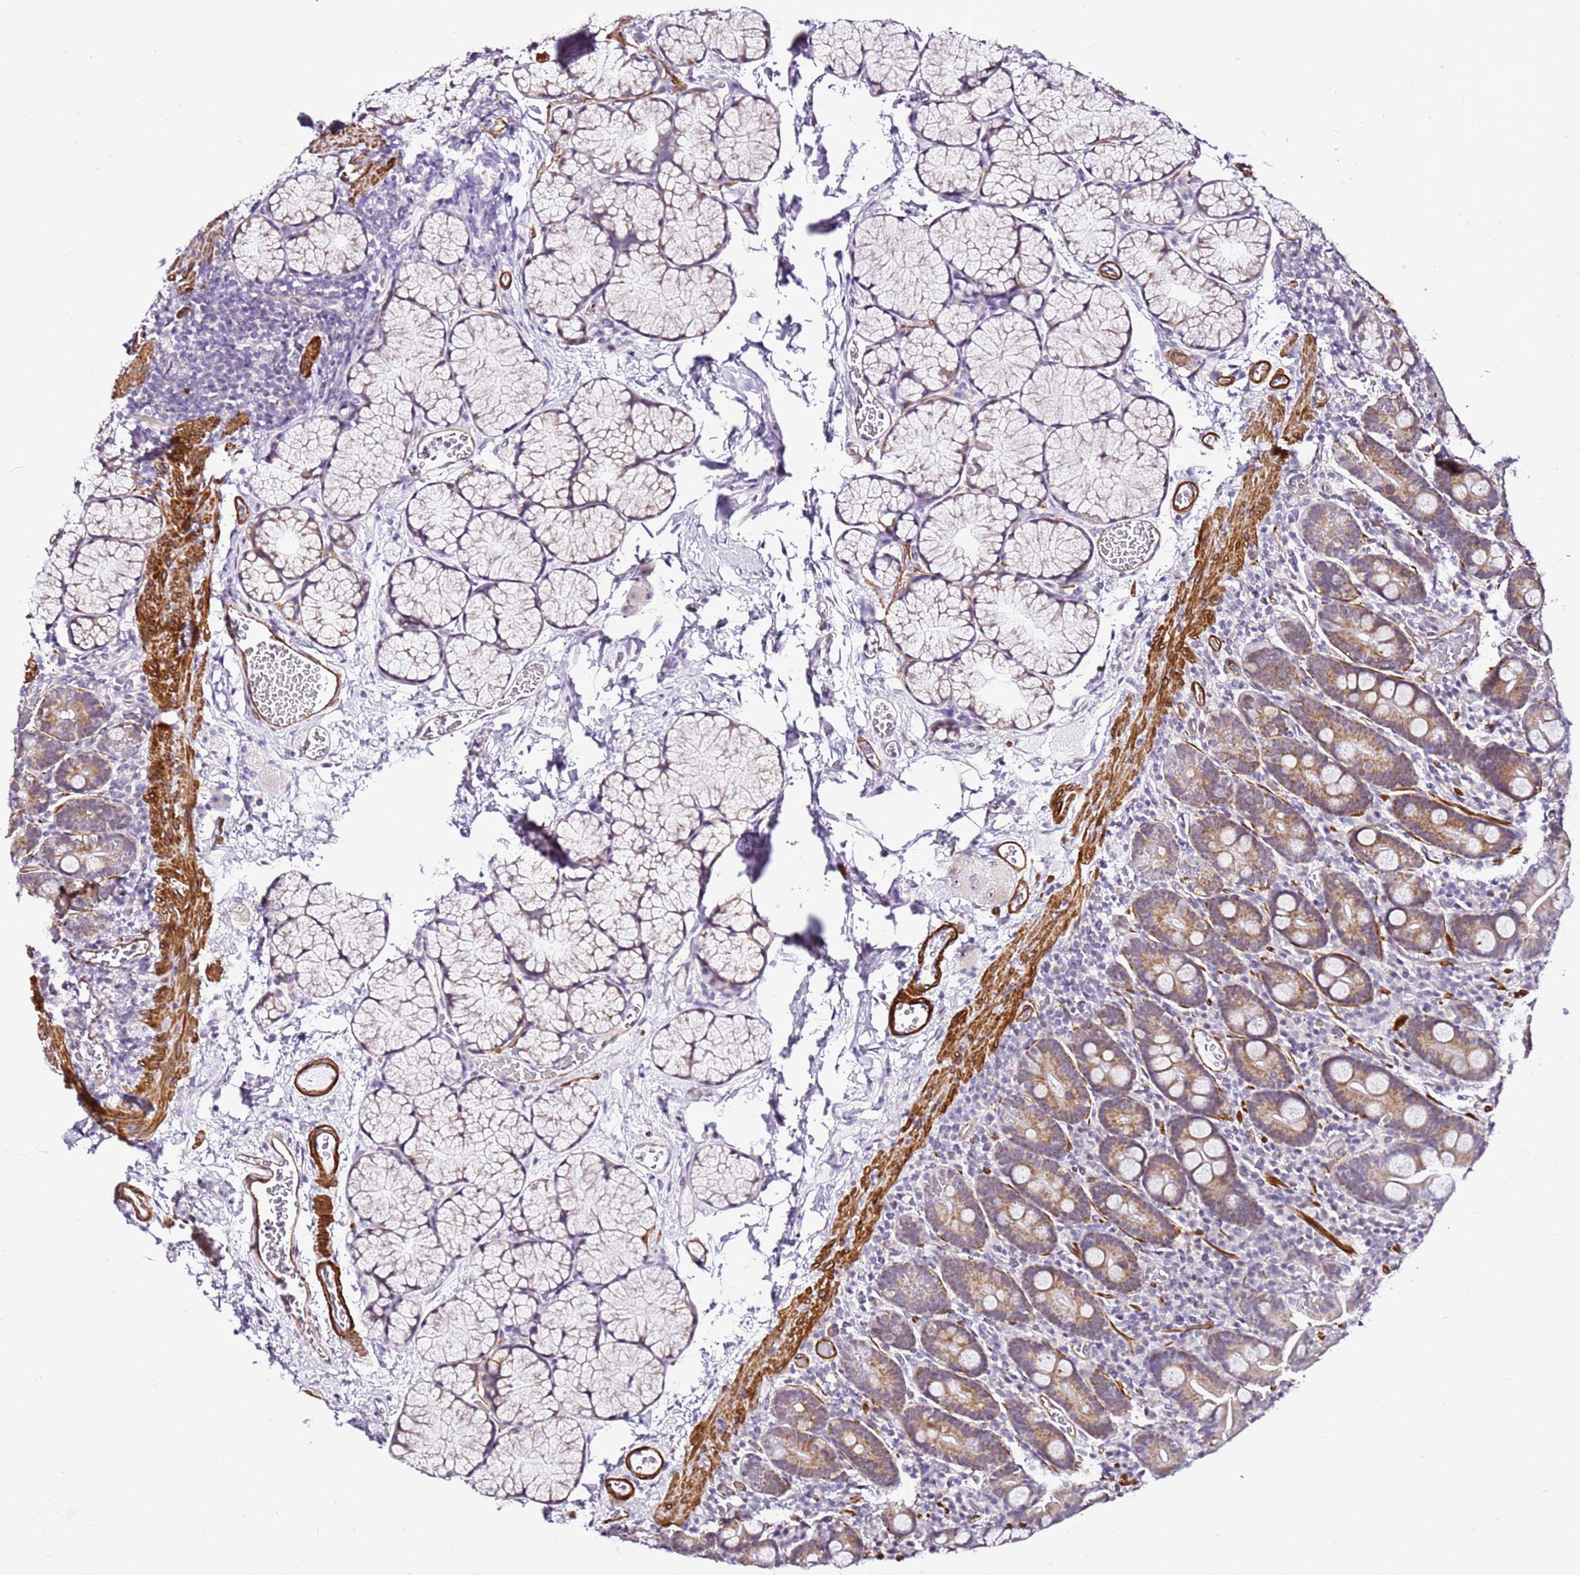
{"staining": {"intensity": "moderate", "quantity": ">75%", "location": "cytoplasmic/membranous"}, "tissue": "duodenum", "cell_type": "Glandular cells", "image_type": "normal", "snomed": [{"axis": "morphology", "description": "Normal tissue, NOS"}, {"axis": "topography", "description": "Duodenum"}], "caption": "Protein expression analysis of unremarkable human duodenum reveals moderate cytoplasmic/membranous positivity in approximately >75% of glandular cells.", "gene": "SMIM4", "patient": {"sex": "male", "age": 35}}